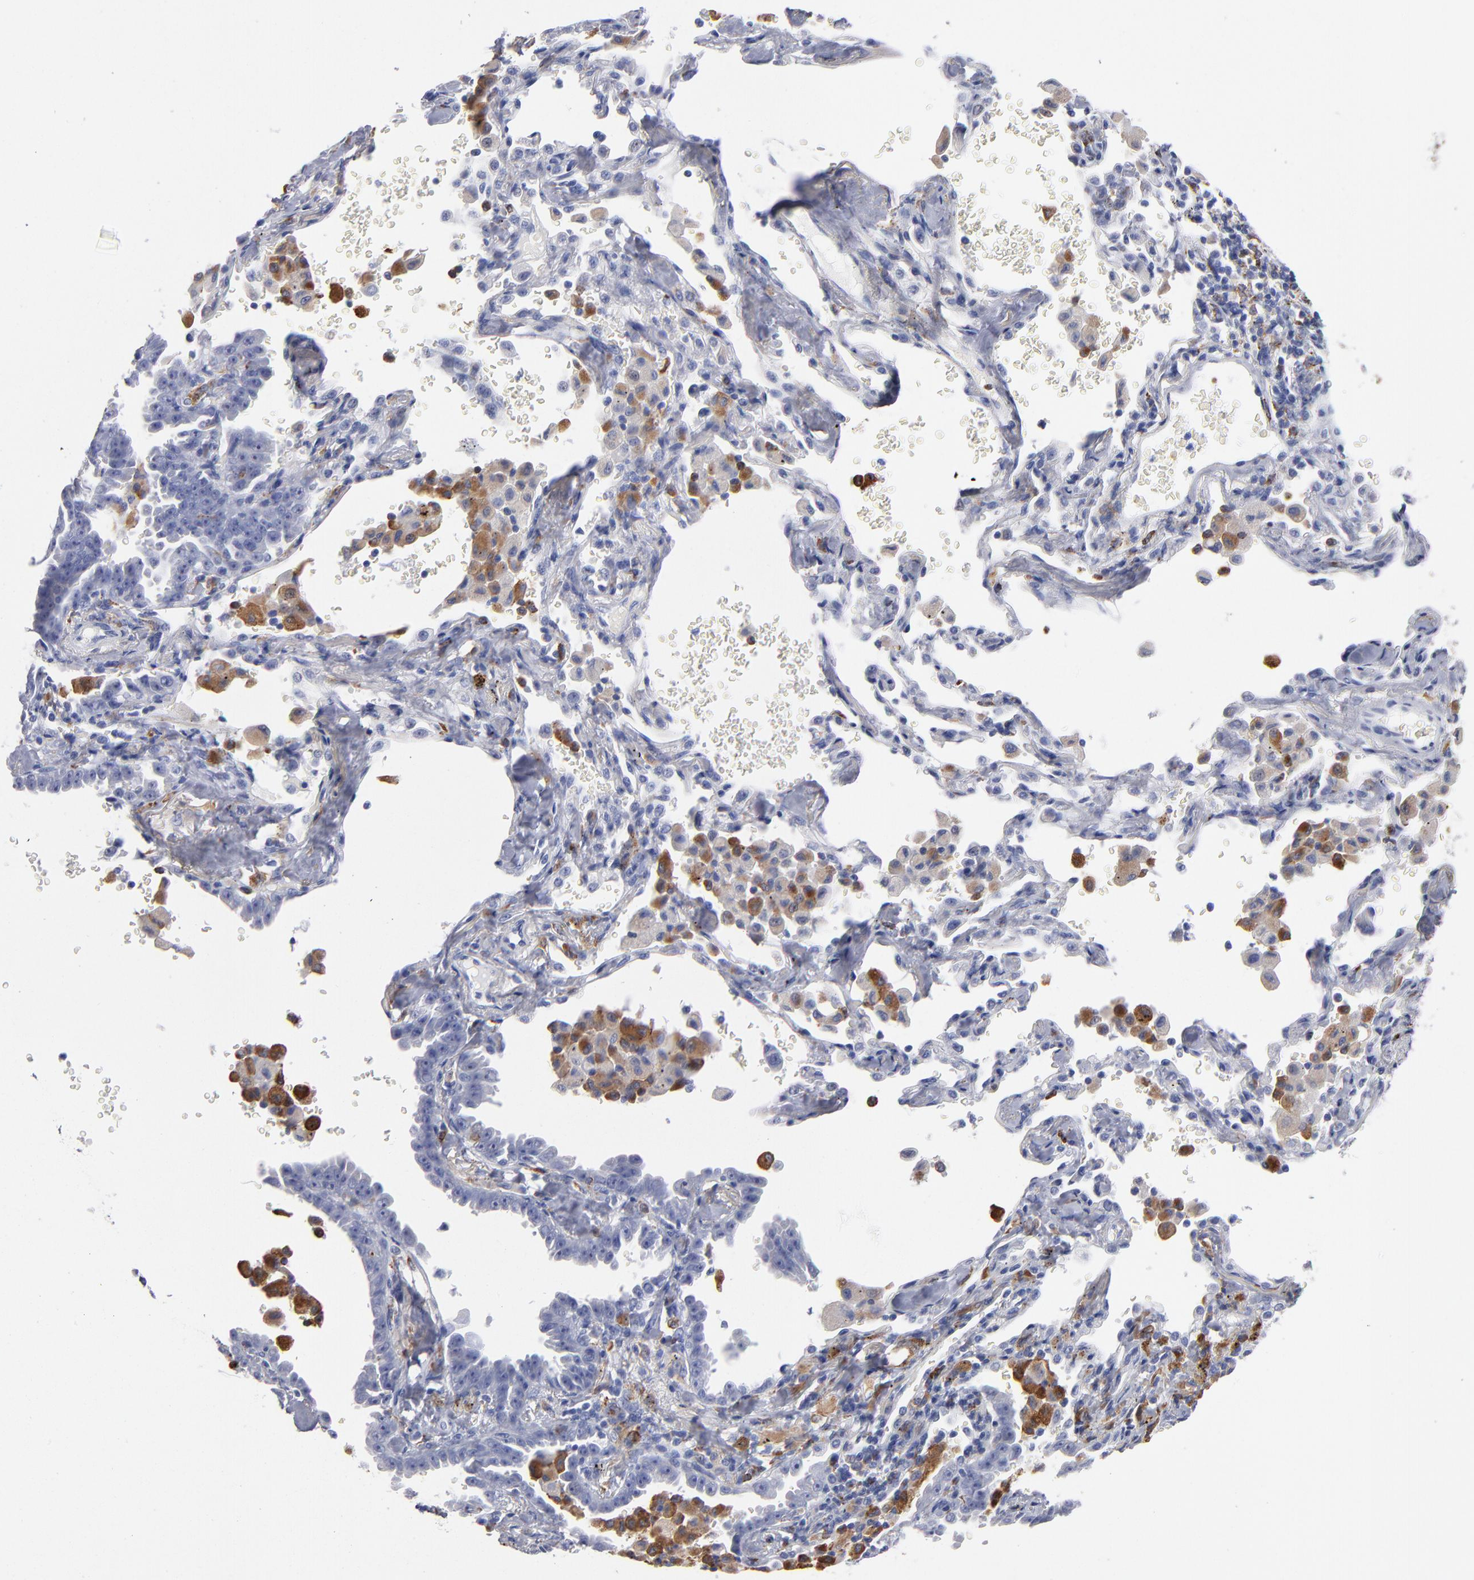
{"staining": {"intensity": "negative", "quantity": "none", "location": "none"}, "tissue": "lung cancer", "cell_type": "Tumor cells", "image_type": "cancer", "snomed": [{"axis": "morphology", "description": "Adenocarcinoma, NOS"}, {"axis": "topography", "description": "Lung"}], "caption": "Immunohistochemistry (IHC) of human lung cancer (adenocarcinoma) displays no staining in tumor cells.", "gene": "CD180", "patient": {"sex": "female", "age": 64}}